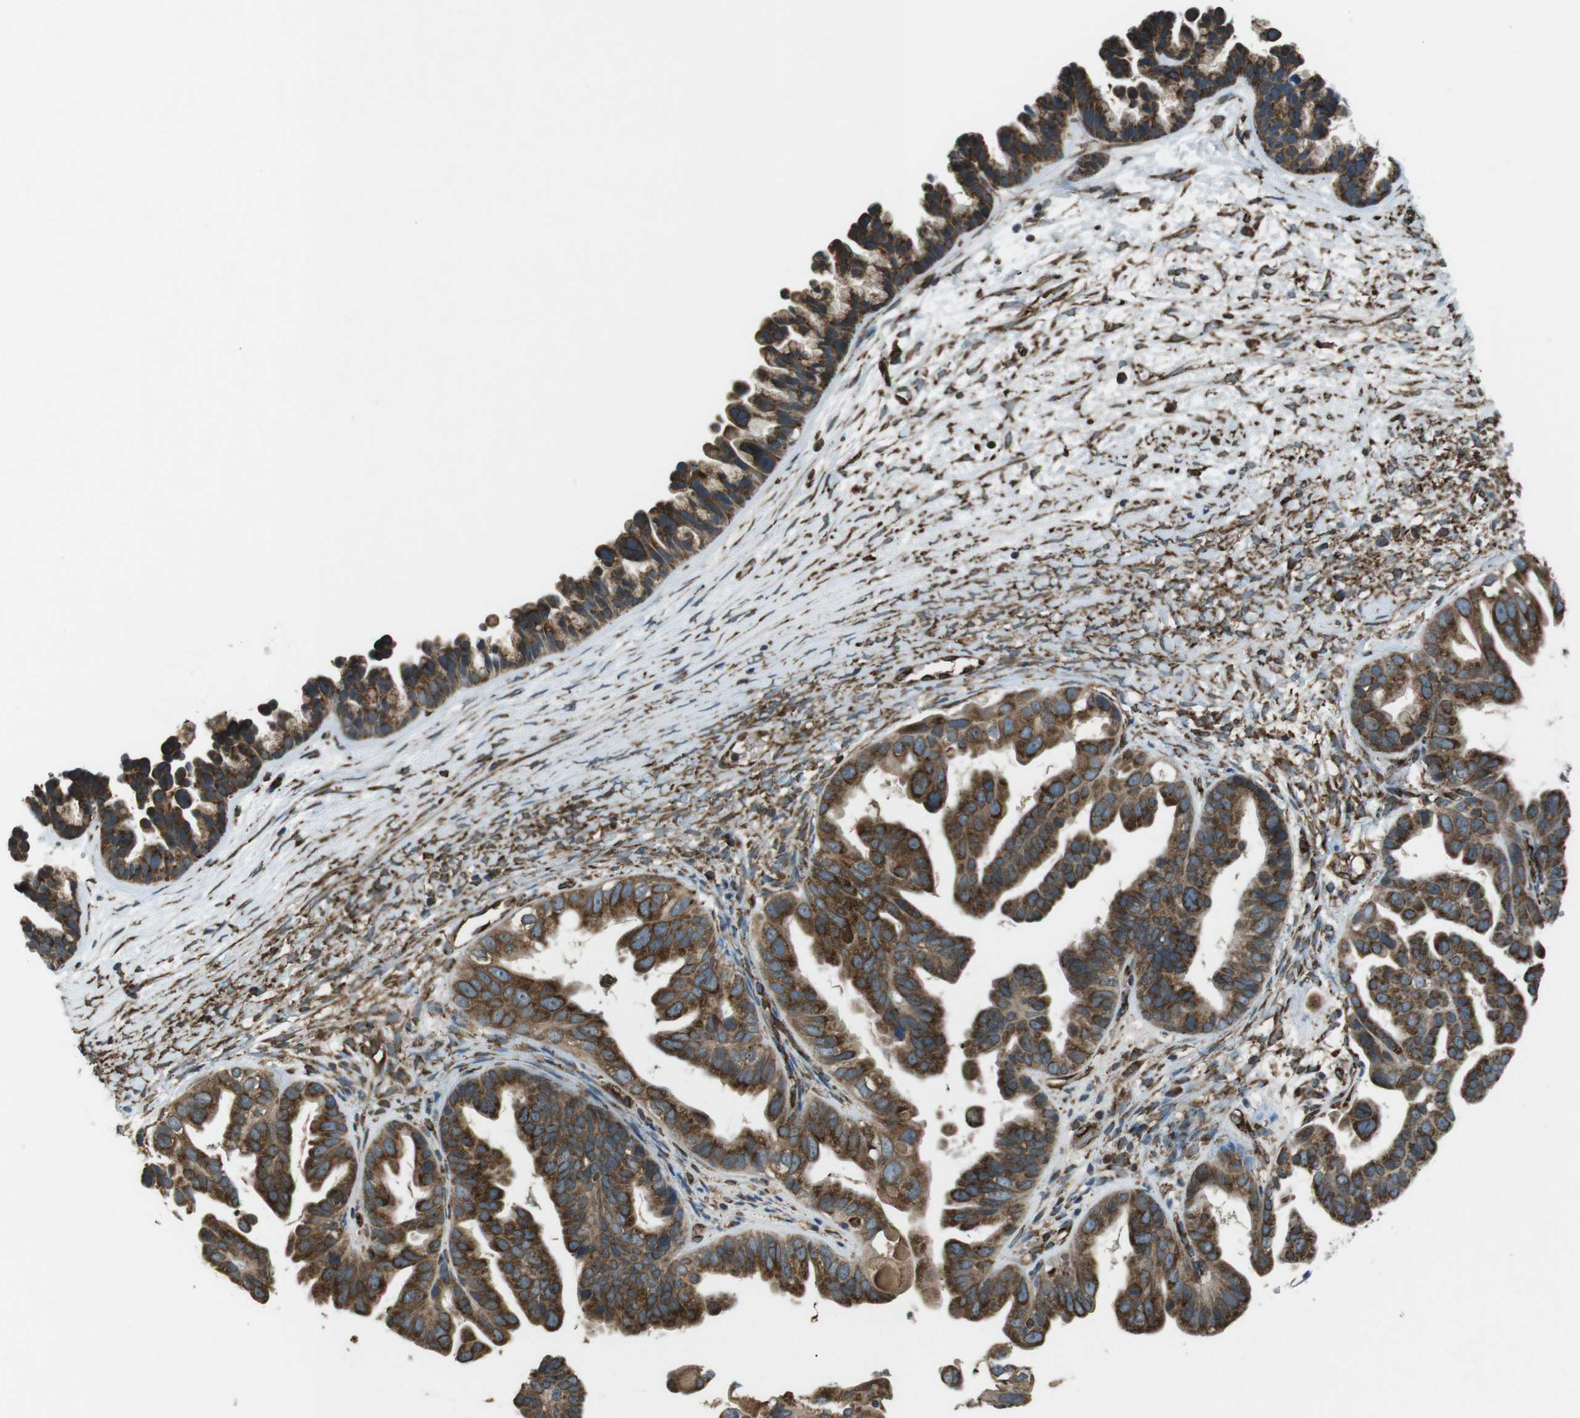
{"staining": {"intensity": "strong", "quantity": ">75%", "location": "cytoplasmic/membranous"}, "tissue": "ovarian cancer", "cell_type": "Tumor cells", "image_type": "cancer", "snomed": [{"axis": "morphology", "description": "Cystadenocarcinoma, serous, NOS"}, {"axis": "topography", "description": "Ovary"}], "caption": "Human ovarian cancer stained with a protein marker exhibits strong staining in tumor cells.", "gene": "KTN1", "patient": {"sex": "female", "age": 56}}